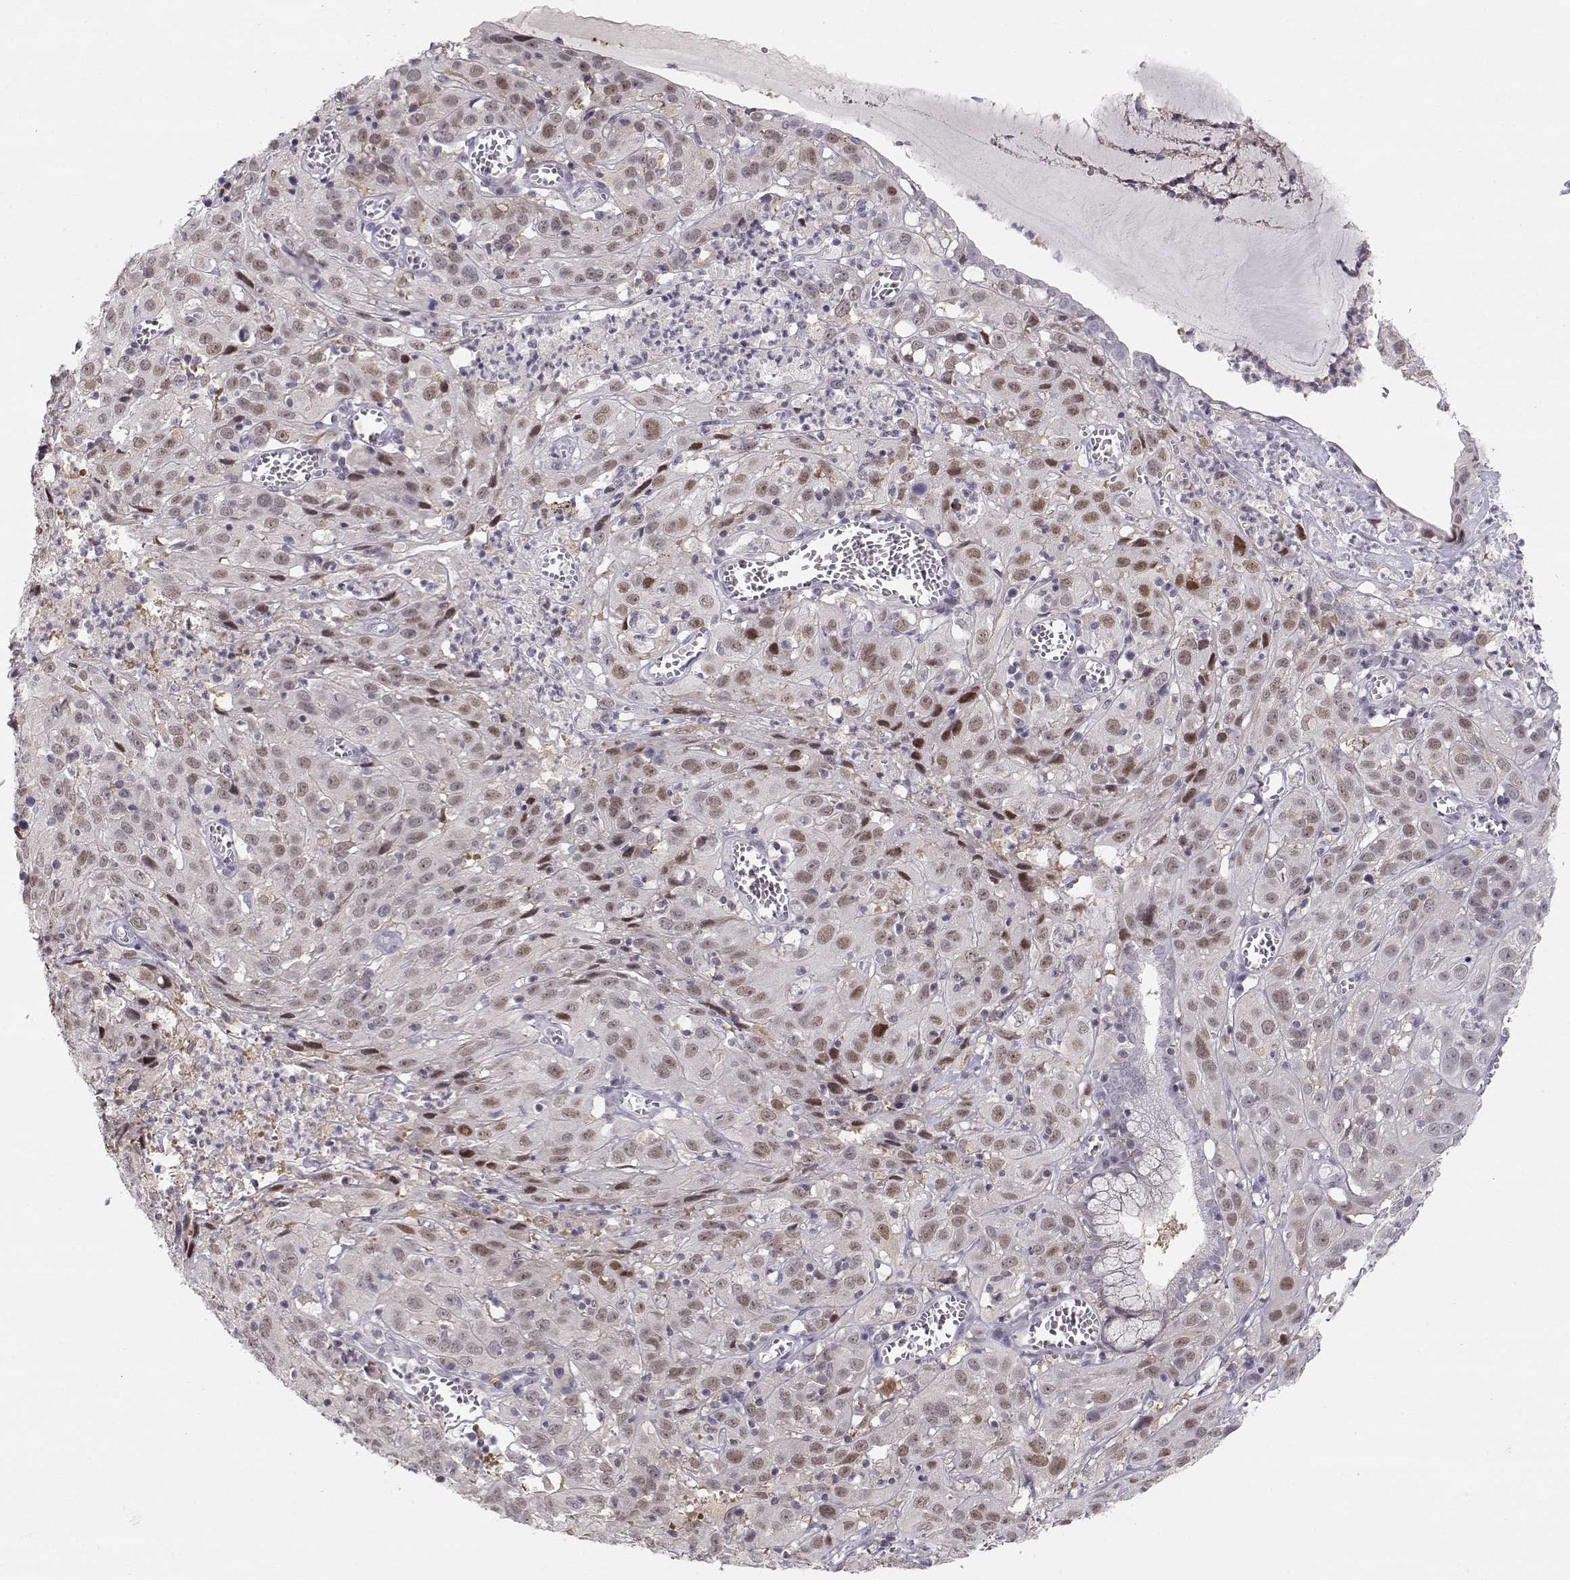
{"staining": {"intensity": "weak", "quantity": "25%-75%", "location": "nuclear"}, "tissue": "cervical cancer", "cell_type": "Tumor cells", "image_type": "cancer", "snomed": [{"axis": "morphology", "description": "Squamous cell carcinoma, NOS"}, {"axis": "topography", "description": "Cervix"}], "caption": "Protein staining of cervical cancer (squamous cell carcinoma) tissue demonstrates weak nuclear positivity in approximately 25%-75% of tumor cells.", "gene": "TEPP", "patient": {"sex": "female", "age": 32}}